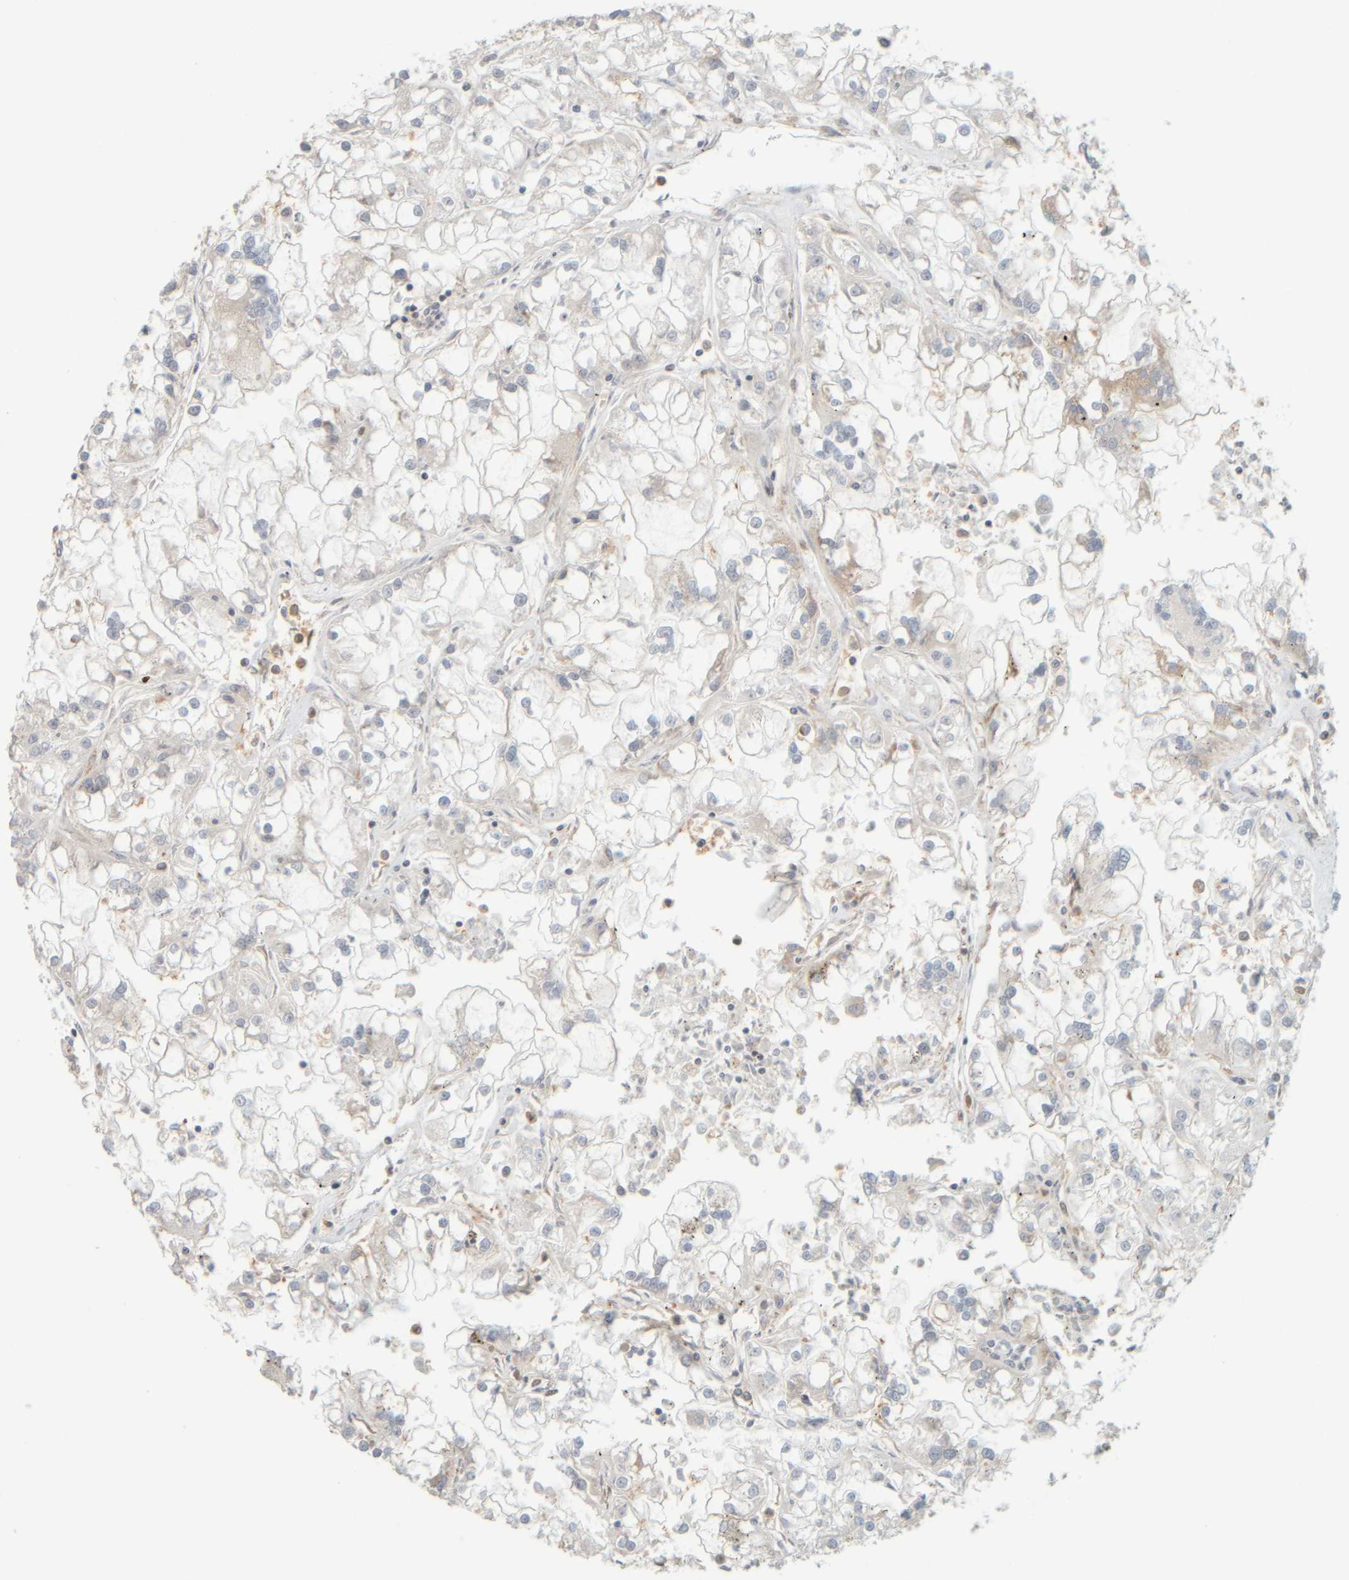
{"staining": {"intensity": "negative", "quantity": "none", "location": "none"}, "tissue": "renal cancer", "cell_type": "Tumor cells", "image_type": "cancer", "snomed": [{"axis": "morphology", "description": "Adenocarcinoma, NOS"}, {"axis": "topography", "description": "Kidney"}], "caption": "Renal cancer (adenocarcinoma) was stained to show a protein in brown. There is no significant expression in tumor cells.", "gene": "PTGES3L-AARSD1", "patient": {"sex": "female", "age": 52}}